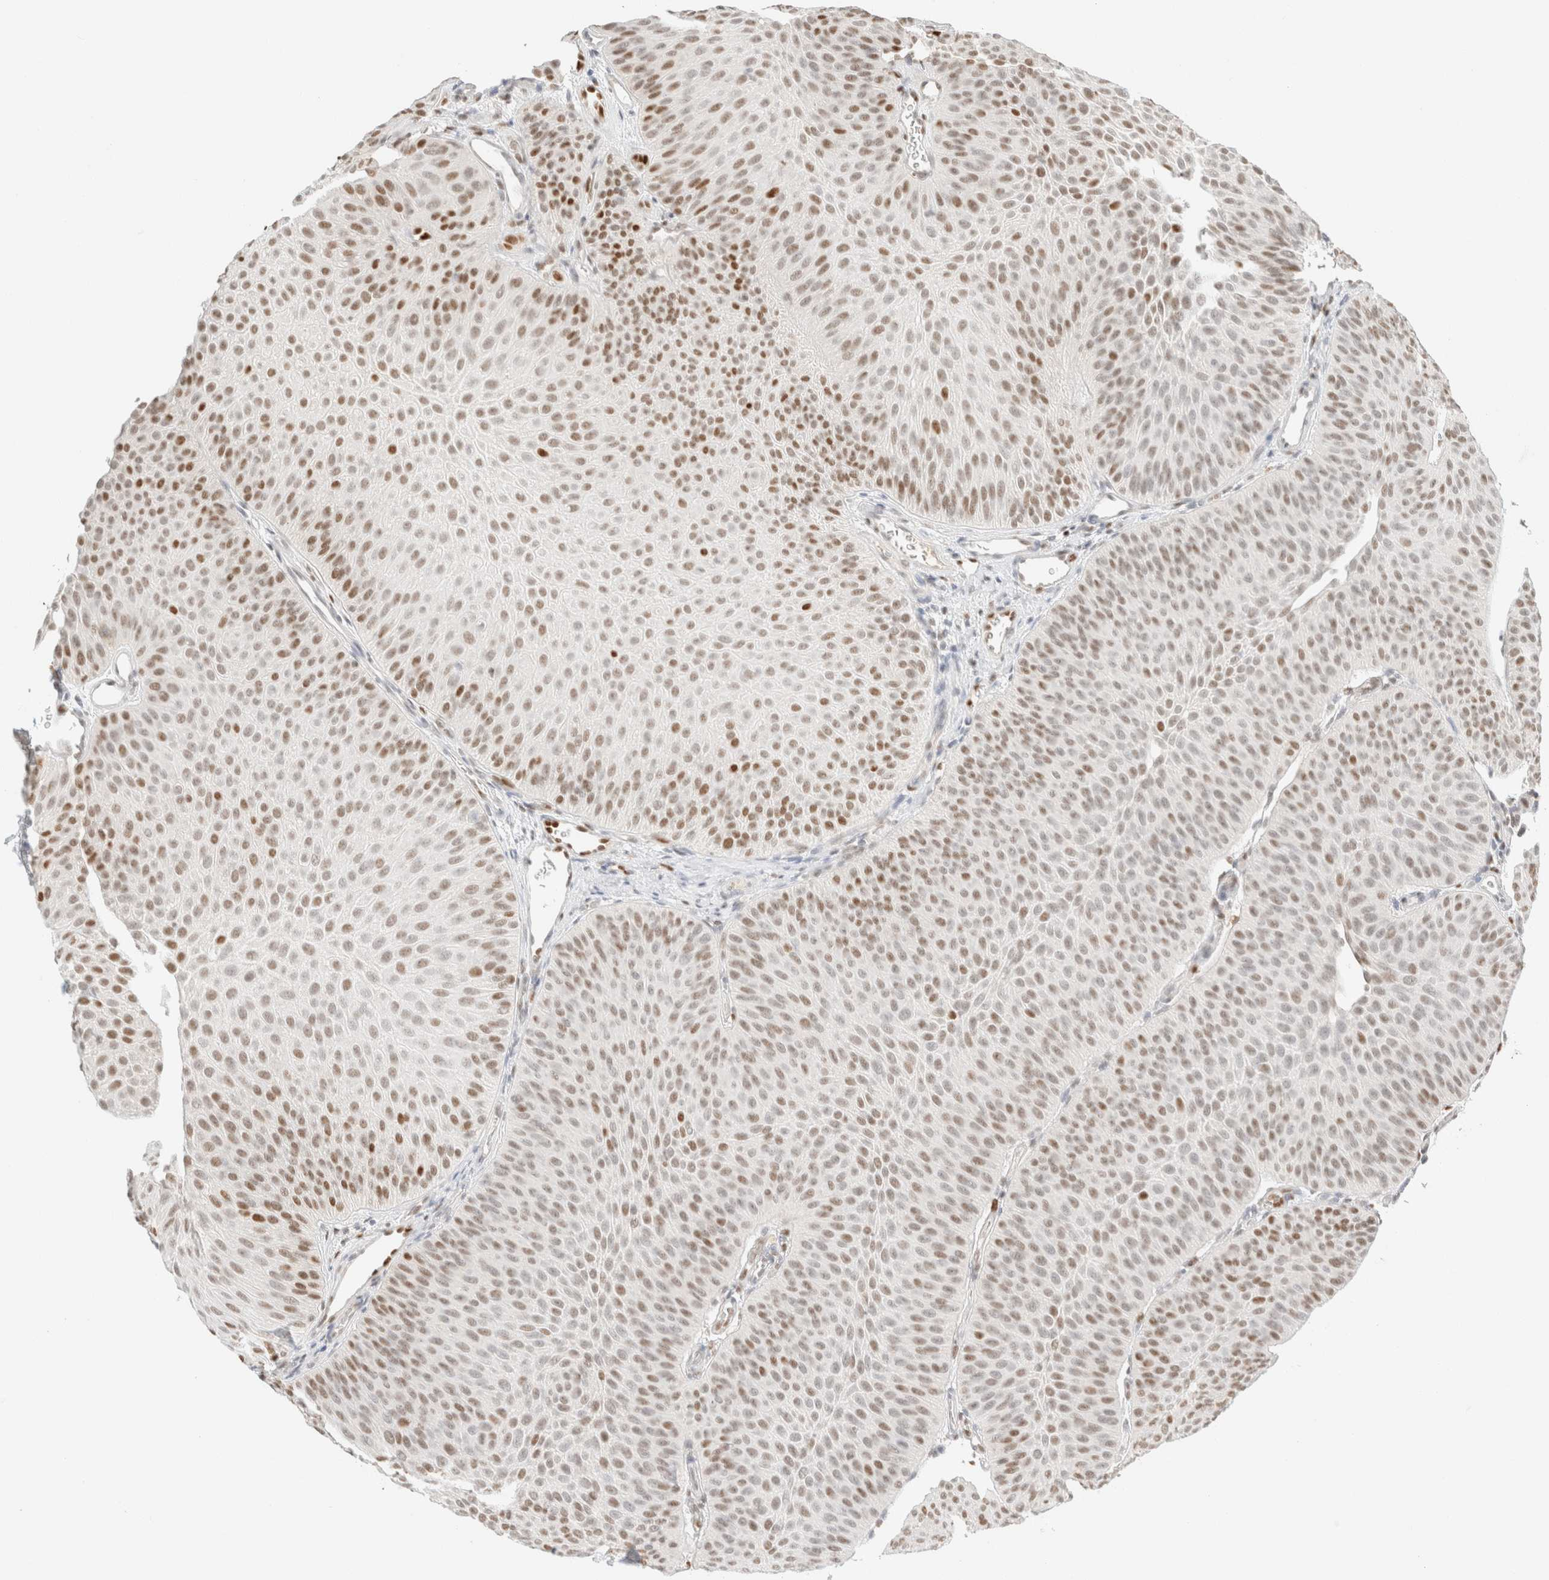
{"staining": {"intensity": "moderate", "quantity": ">75%", "location": "nuclear"}, "tissue": "urothelial cancer", "cell_type": "Tumor cells", "image_type": "cancer", "snomed": [{"axis": "morphology", "description": "Urothelial carcinoma, Low grade"}, {"axis": "topography", "description": "Urinary bladder"}], "caption": "Immunohistochemical staining of human urothelial cancer demonstrates moderate nuclear protein expression in about >75% of tumor cells.", "gene": "DDB2", "patient": {"sex": "female", "age": 60}}